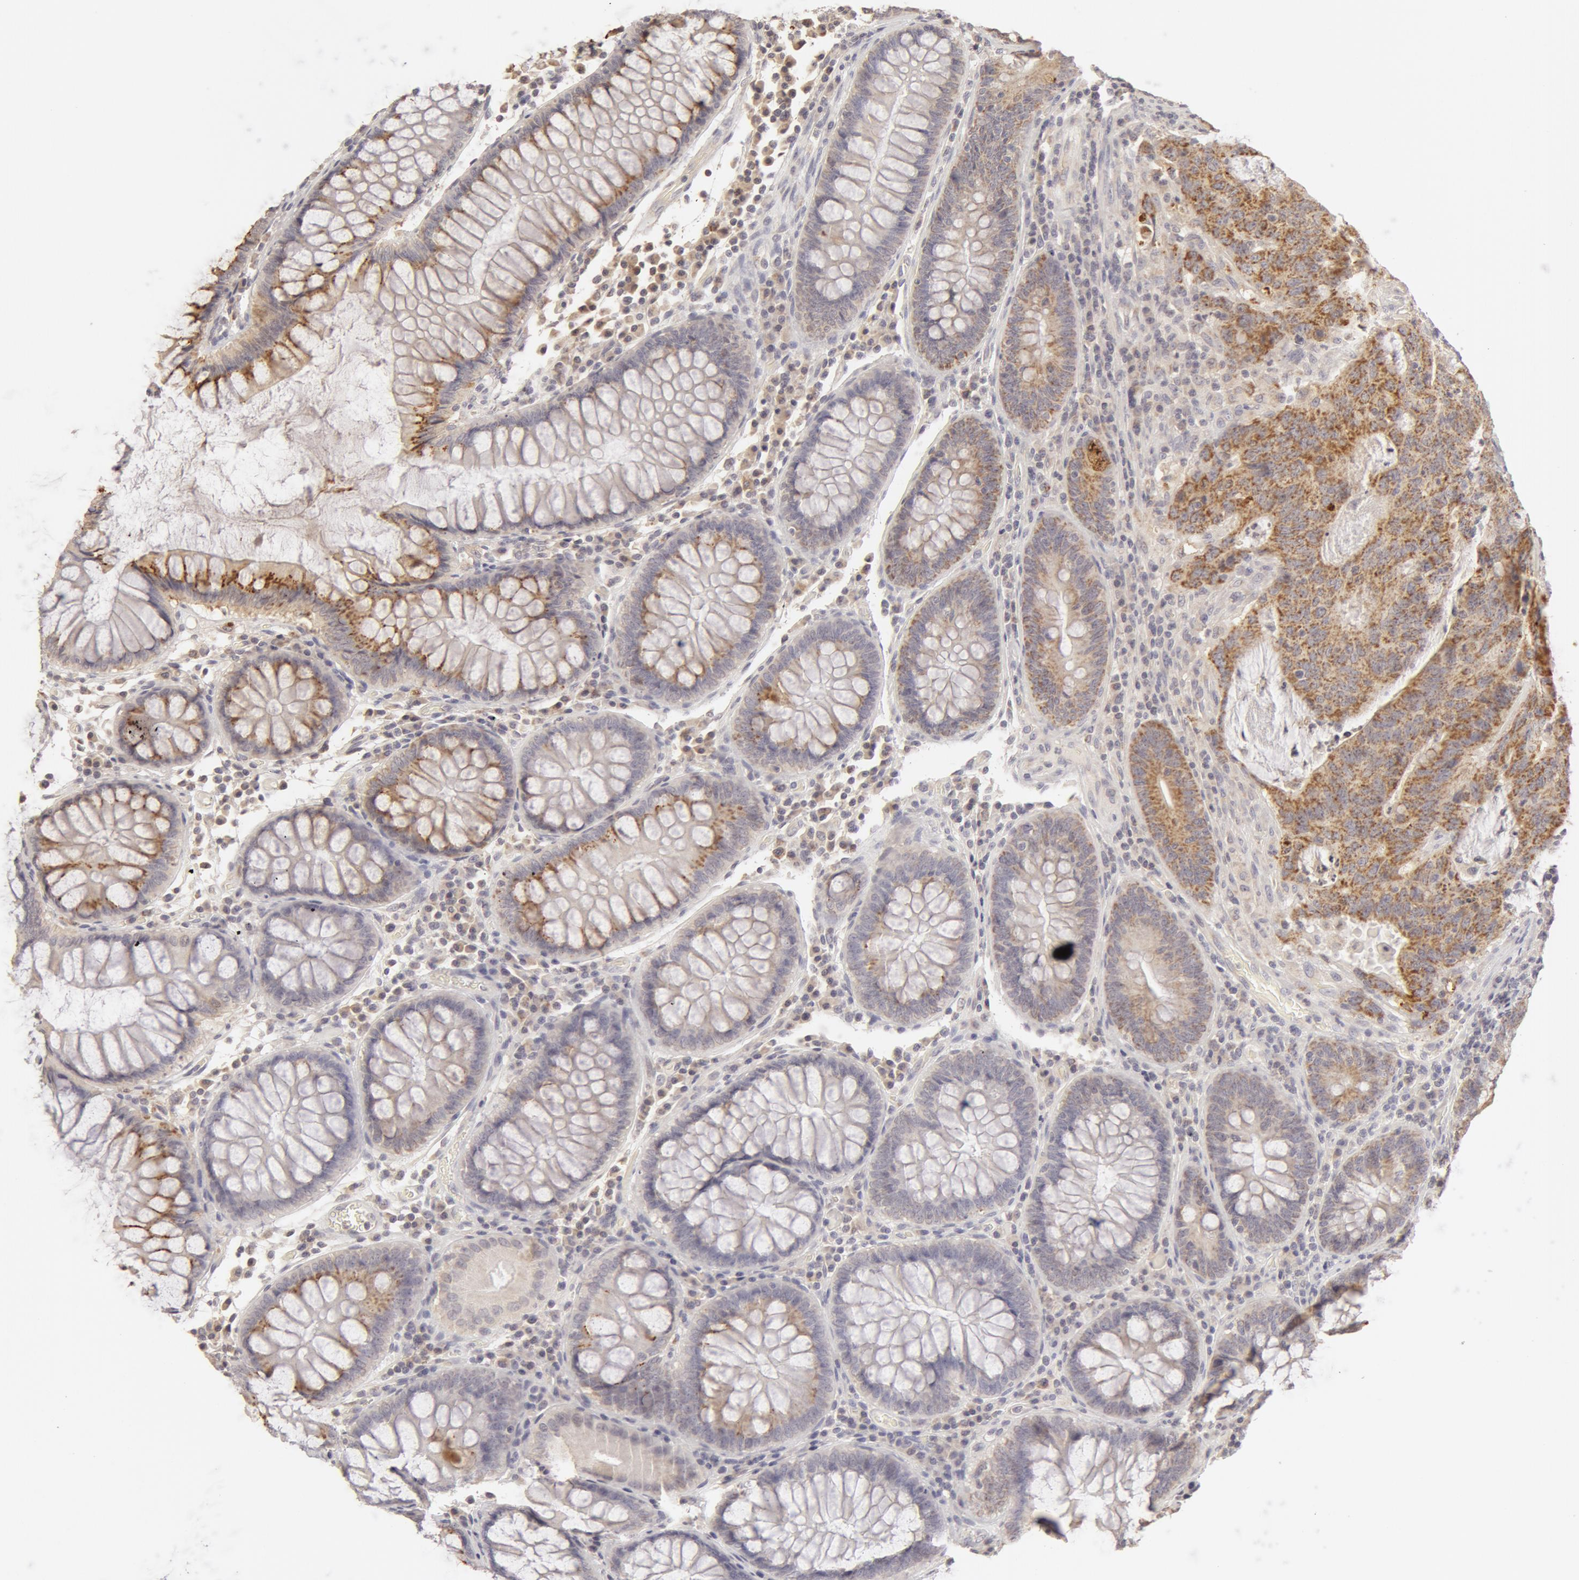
{"staining": {"intensity": "weak", "quantity": "25%-75%", "location": "cytoplasmic/membranous"}, "tissue": "colorectal cancer", "cell_type": "Tumor cells", "image_type": "cancer", "snomed": [{"axis": "morphology", "description": "Adenocarcinoma, NOS"}, {"axis": "topography", "description": "Colon"}], "caption": "Human colorectal cancer stained with a protein marker demonstrates weak staining in tumor cells.", "gene": "ADPRH", "patient": {"sex": "male", "age": 54}}